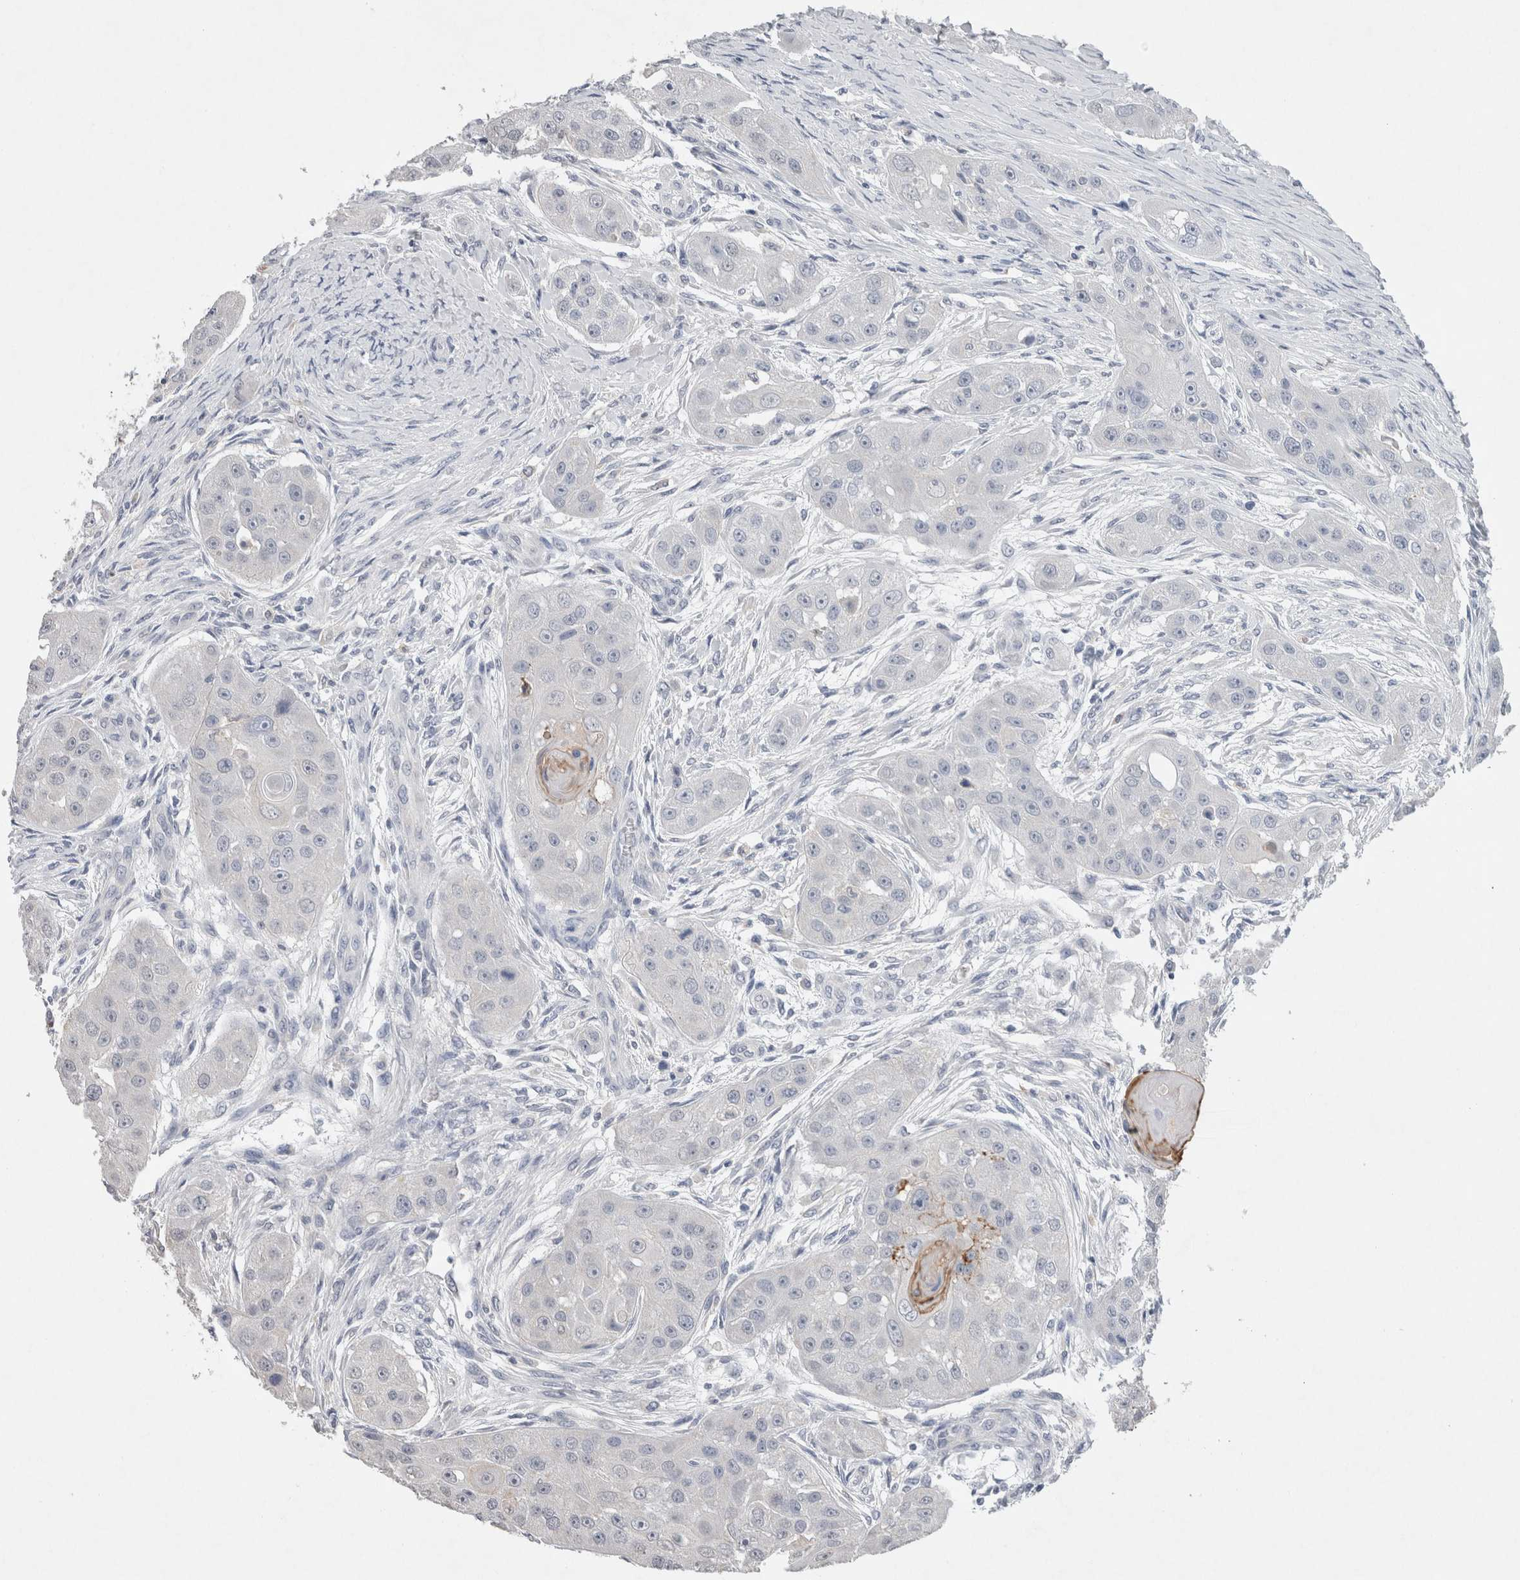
{"staining": {"intensity": "negative", "quantity": "none", "location": "none"}, "tissue": "head and neck cancer", "cell_type": "Tumor cells", "image_type": "cancer", "snomed": [{"axis": "morphology", "description": "Normal tissue, NOS"}, {"axis": "morphology", "description": "Squamous cell carcinoma, NOS"}, {"axis": "topography", "description": "Skeletal muscle"}, {"axis": "topography", "description": "Head-Neck"}], "caption": "Immunohistochemical staining of human head and neck squamous cell carcinoma displays no significant positivity in tumor cells.", "gene": "FABP7", "patient": {"sex": "male", "age": 51}}